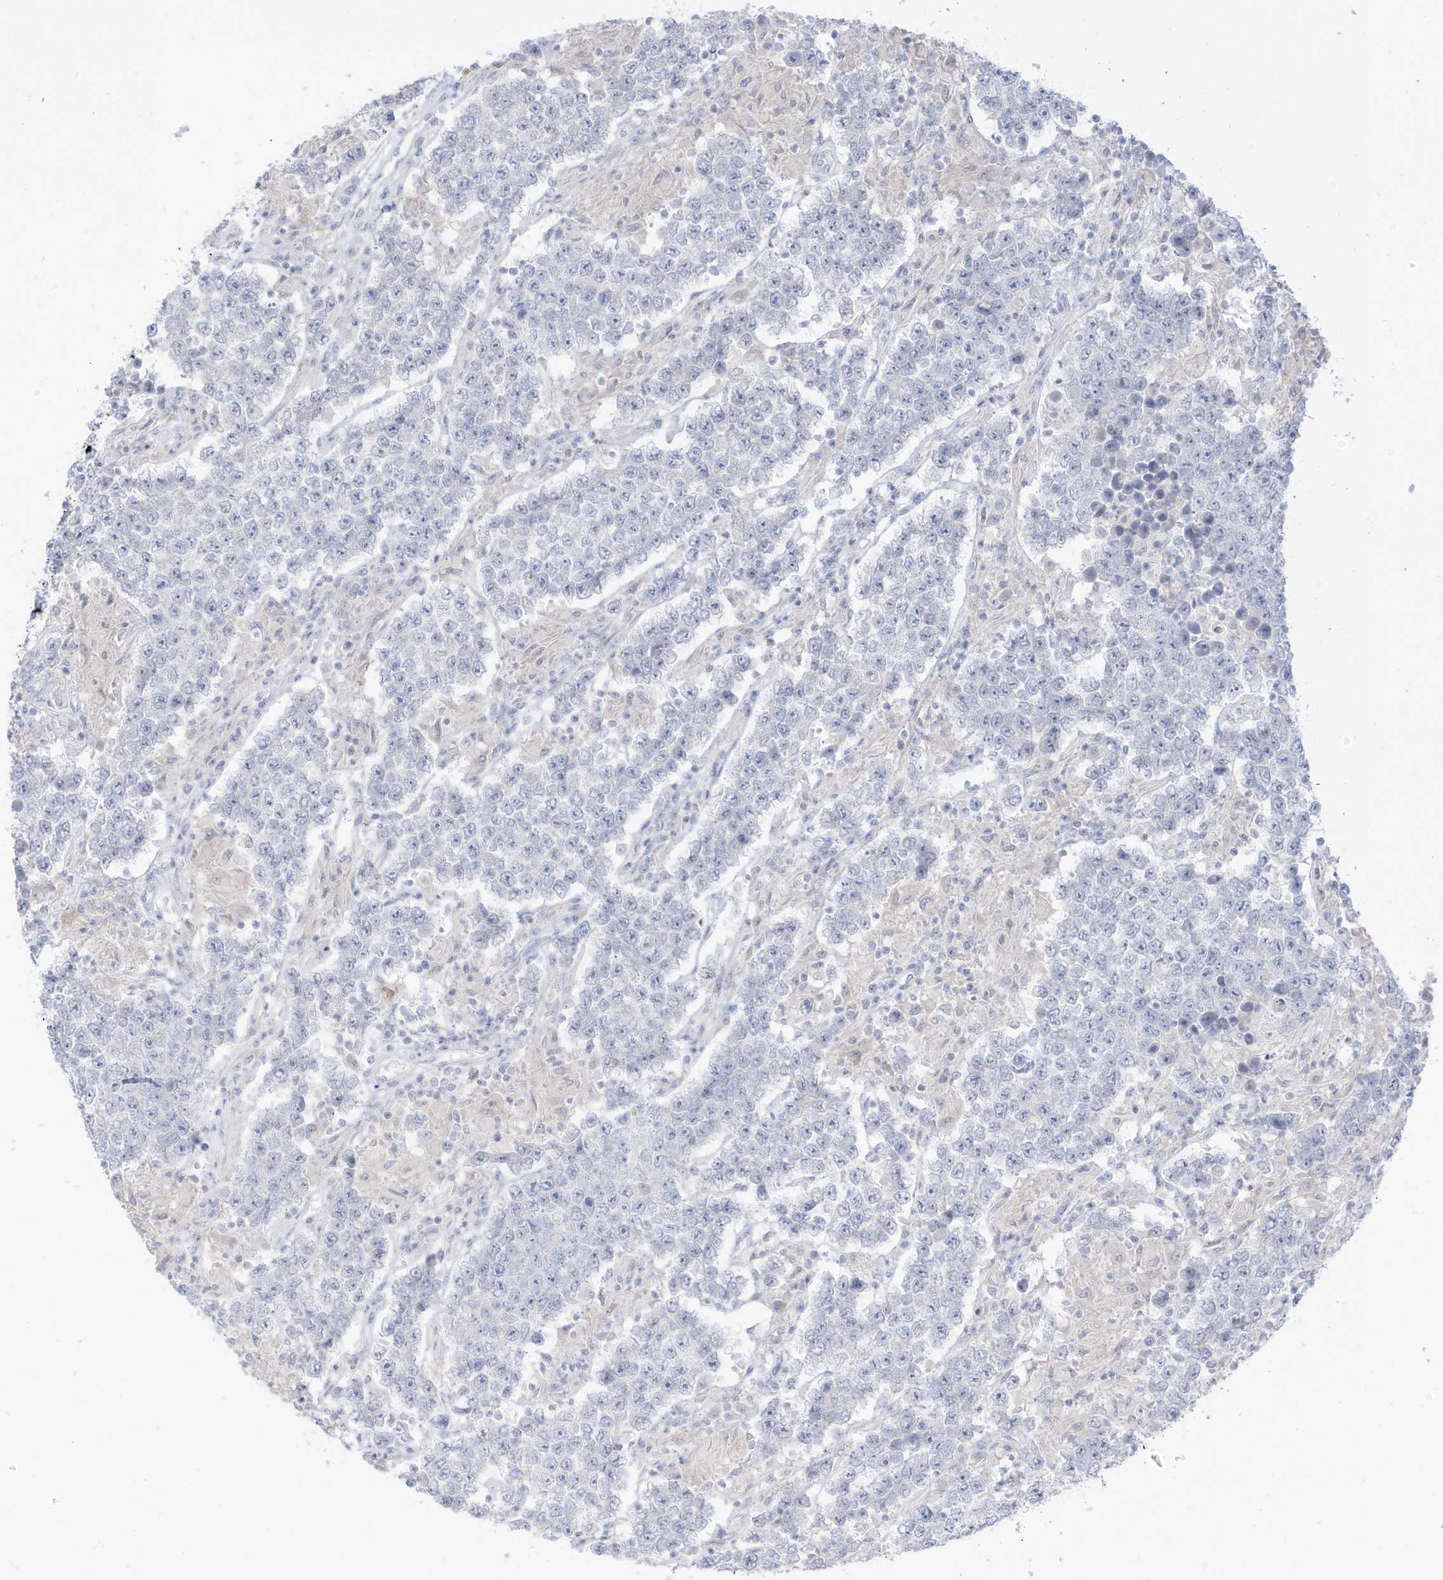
{"staining": {"intensity": "negative", "quantity": "none", "location": "none"}, "tissue": "testis cancer", "cell_type": "Tumor cells", "image_type": "cancer", "snomed": [{"axis": "morphology", "description": "Normal tissue, NOS"}, {"axis": "morphology", "description": "Urothelial carcinoma, High grade"}, {"axis": "morphology", "description": "Seminoma, NOS"}, {"axis": "morphology", "description": "Carcinoma, Embryonal, NOS"}, {"axis": "topography", "description": "Urinary bladder"}, {"axis": "topography", "description": "Testis"}], "caption": "Immunohistochemical staining of testis cancer displays no significant staining in tumor cells.", "gene": "OGT", "patient": {"sex": "male", "age": 41}}